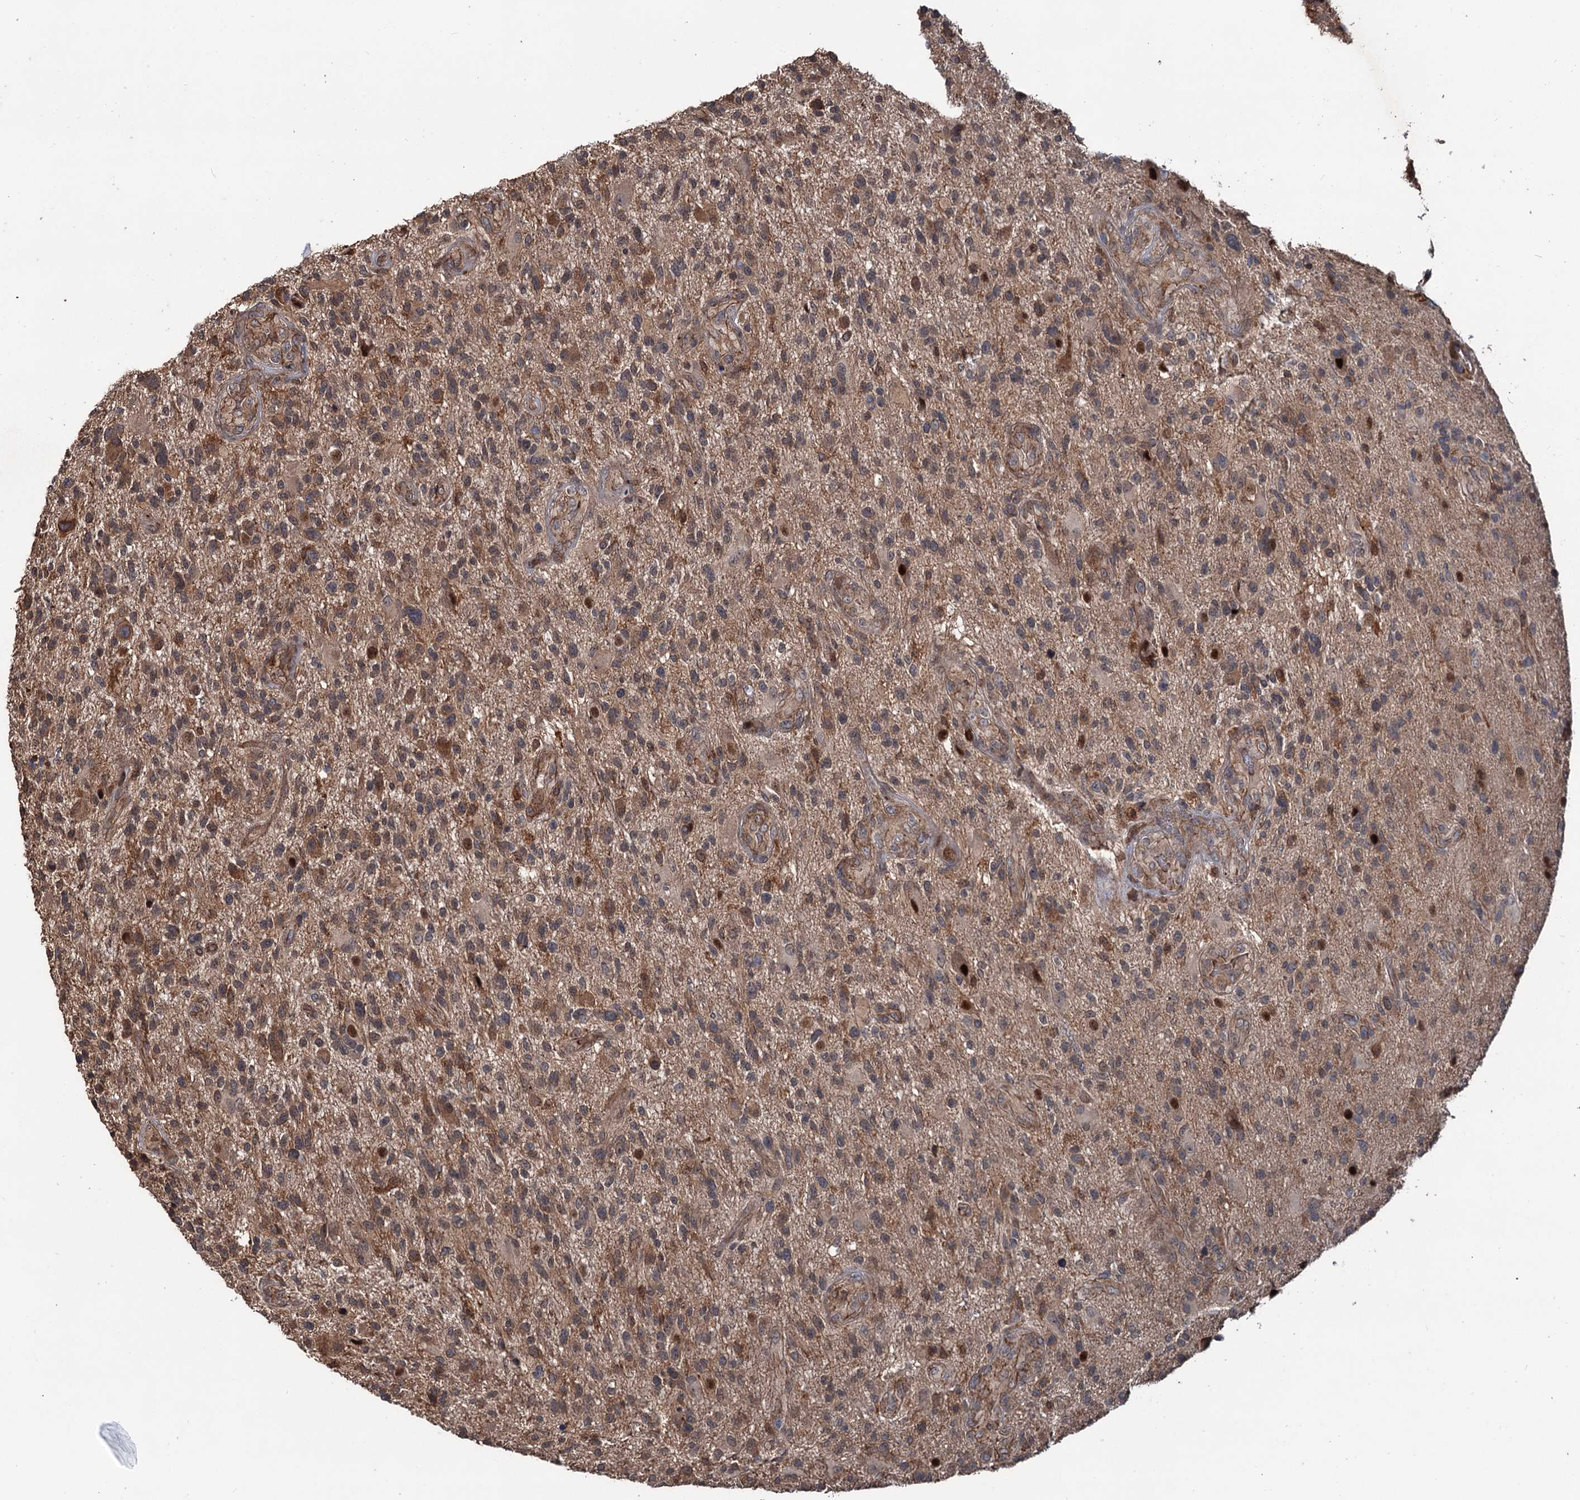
{"staining": {"intensity": "moderate", "quantity": "<25%", "location": "cytoplasmic/membranous"}, "tissue": "glioma", "cell_type": "Tumor cells", "image_type": "cancer", "snomed": [{"axis": "morphology", "description": "Glioma, malignant, High grade"}, {"axis": "topography", "description": "Brain"}], "caption": "Protein staining demonstrates moderate cytoplasmic/membranous staining in approximately <25% of tumor cells in glioma.", "gene": "GRIP1", "patient": {"sex": "male", "age": 47}}